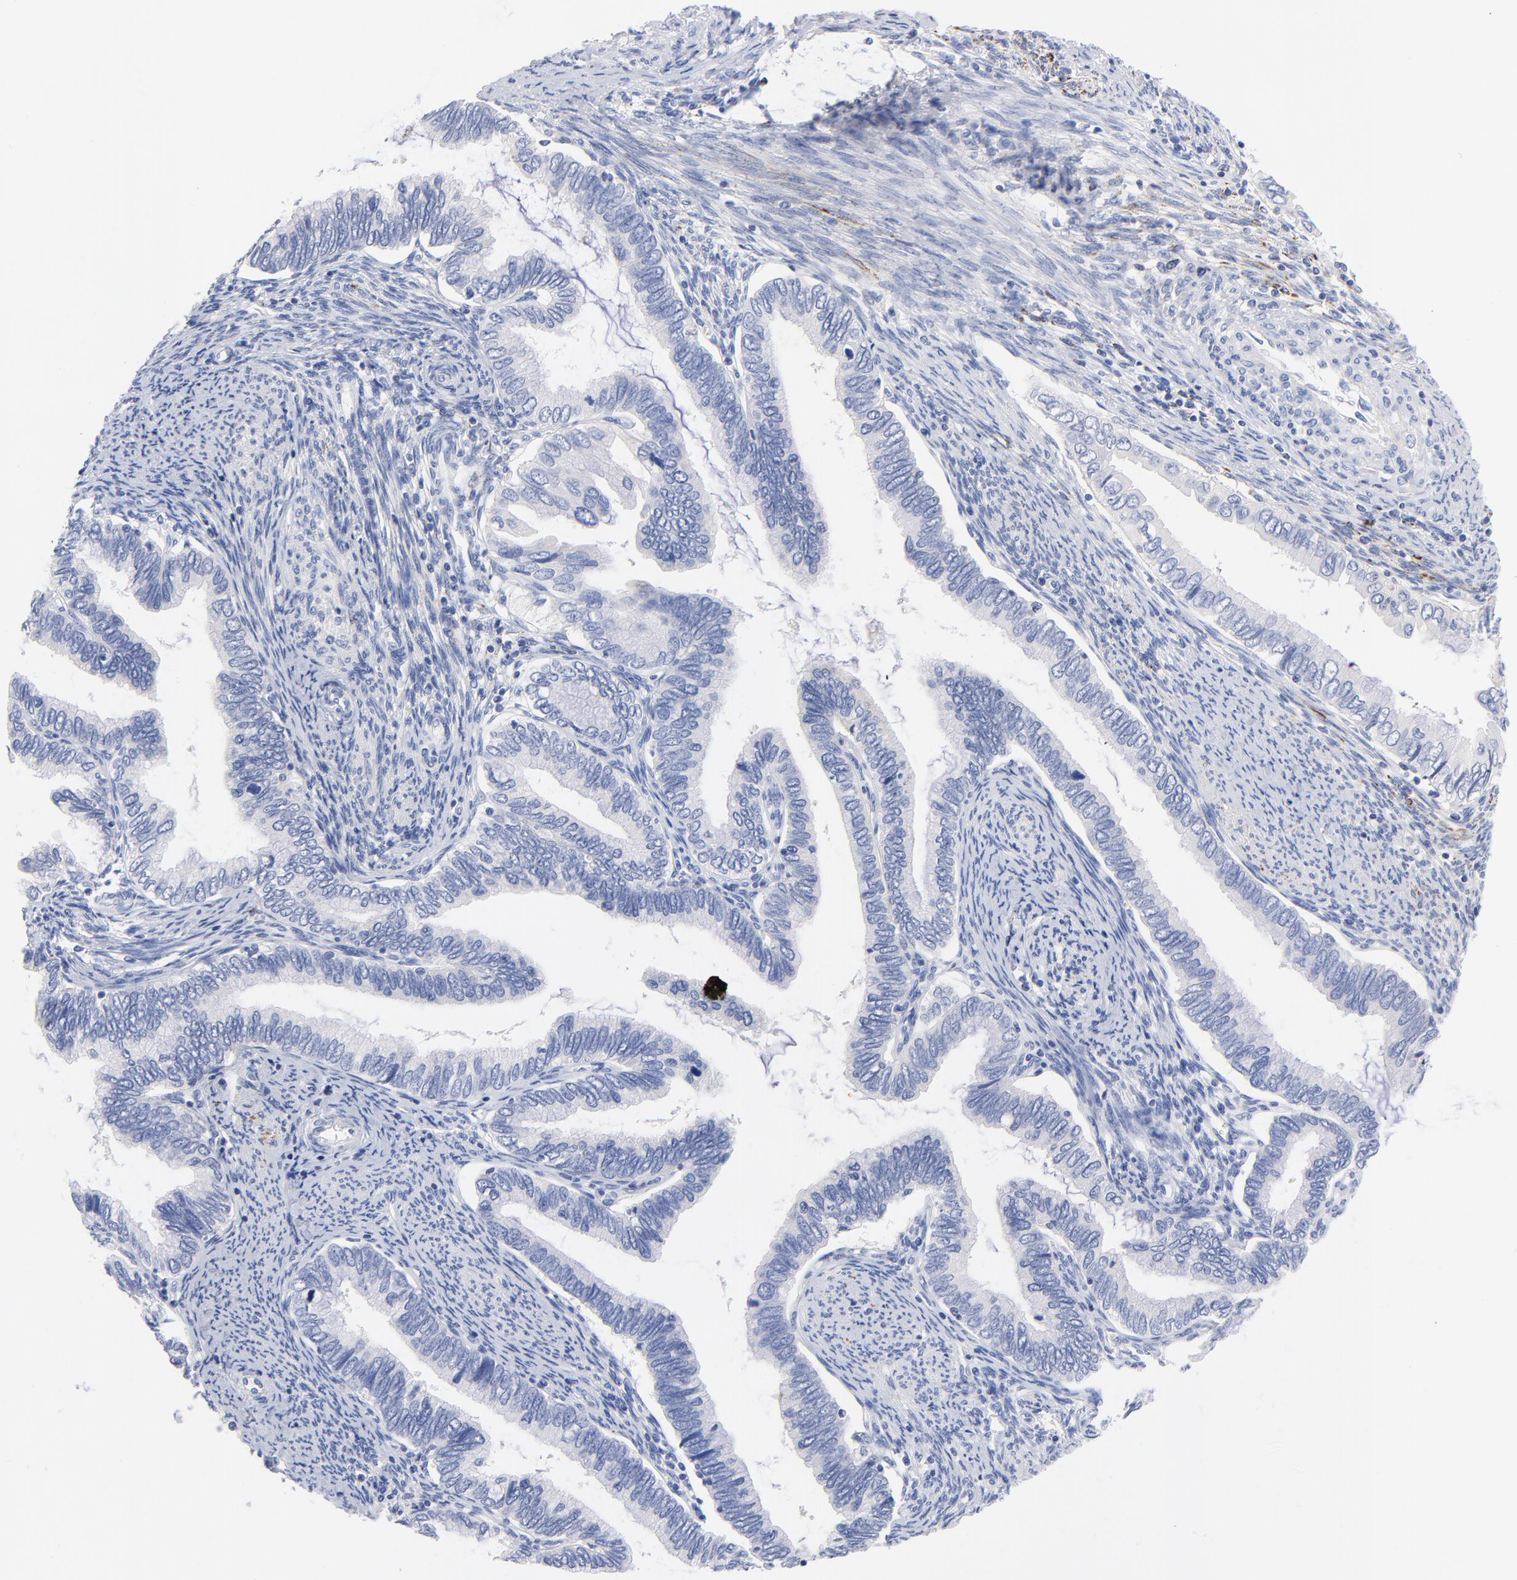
{"staining": {"intensity": "negative", "quantity": "none", "location": "none"}, "tissue": "cervical cancer", "cell_type": "Tumor cells", "image_type": "cancer", "snomed": [{"axis": "morphology", "description": "Adenocarcinoma, NOS"}, {"axis": "topography", "description": "Cervix"}], "caption": "A histopathology image of human cervical adenocarcinoma is negative for staining in tumor cells. (Stains: DAB (3,3'-diaminobenzidine) IHC with hematoxylin counter stain, Microscopy: brightfield microscopy at high magnification).", "gene": "FBXO10", "patient": {"sex": "female", "age": 49}}